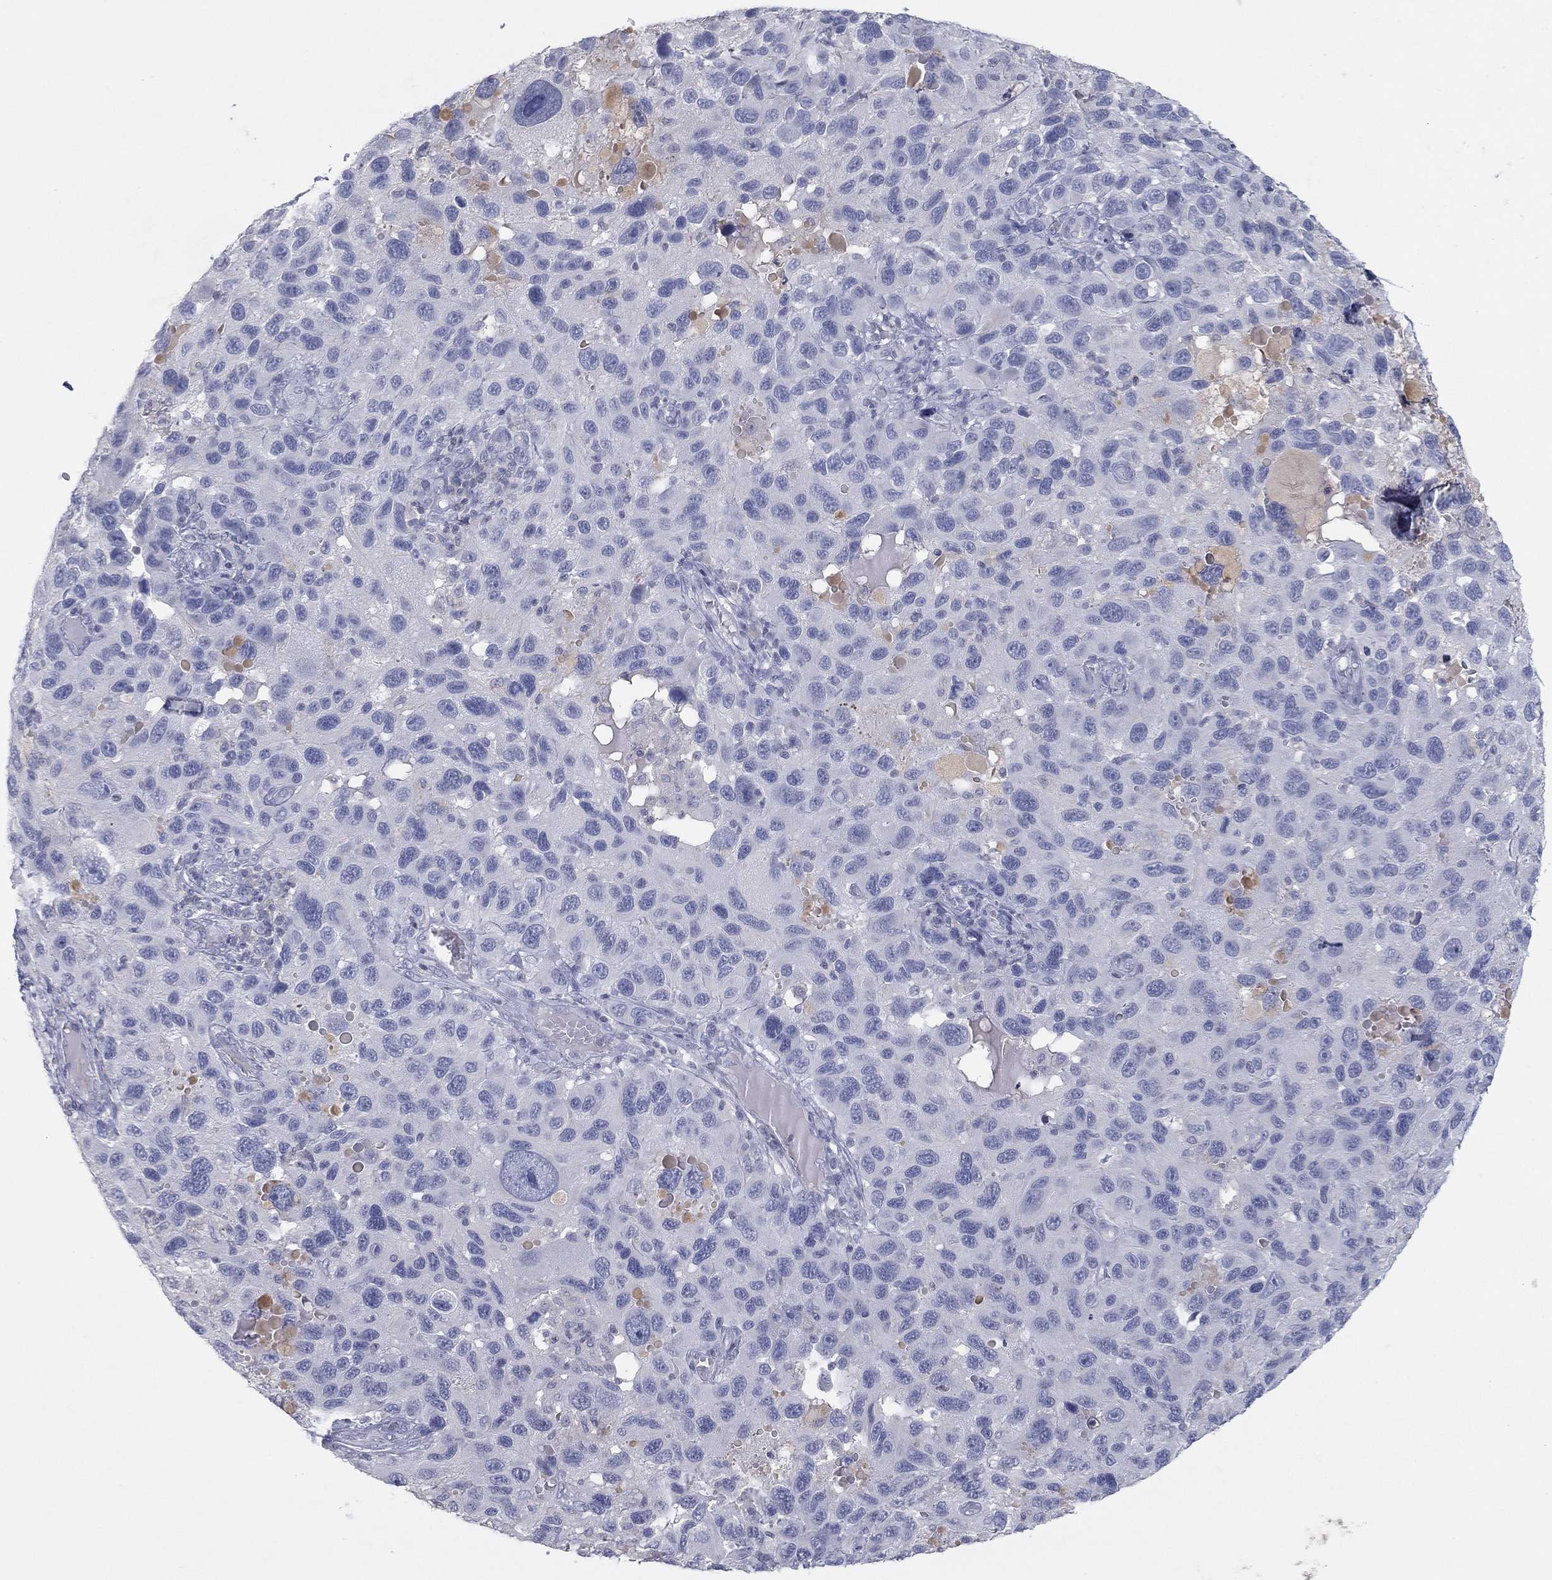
{"staining": {"intensity": "negative", "quantity": "none", "location": "none"}, "tissue": "melanoma", "cell_type": "Tumor cells", "image_type": "cancer", "snomed": [{"axis": "morphology", "description": "Malignant melanoma, NOS"}, {"axis": "topography", "description": "Skin"}], "caption": "This is an immunohistochemistry photomicrograph of human malignant melanoma. There is no staining in tumor cells.", "gene": "CPT1B", "patient": {"sex": "male", "age": 53}}